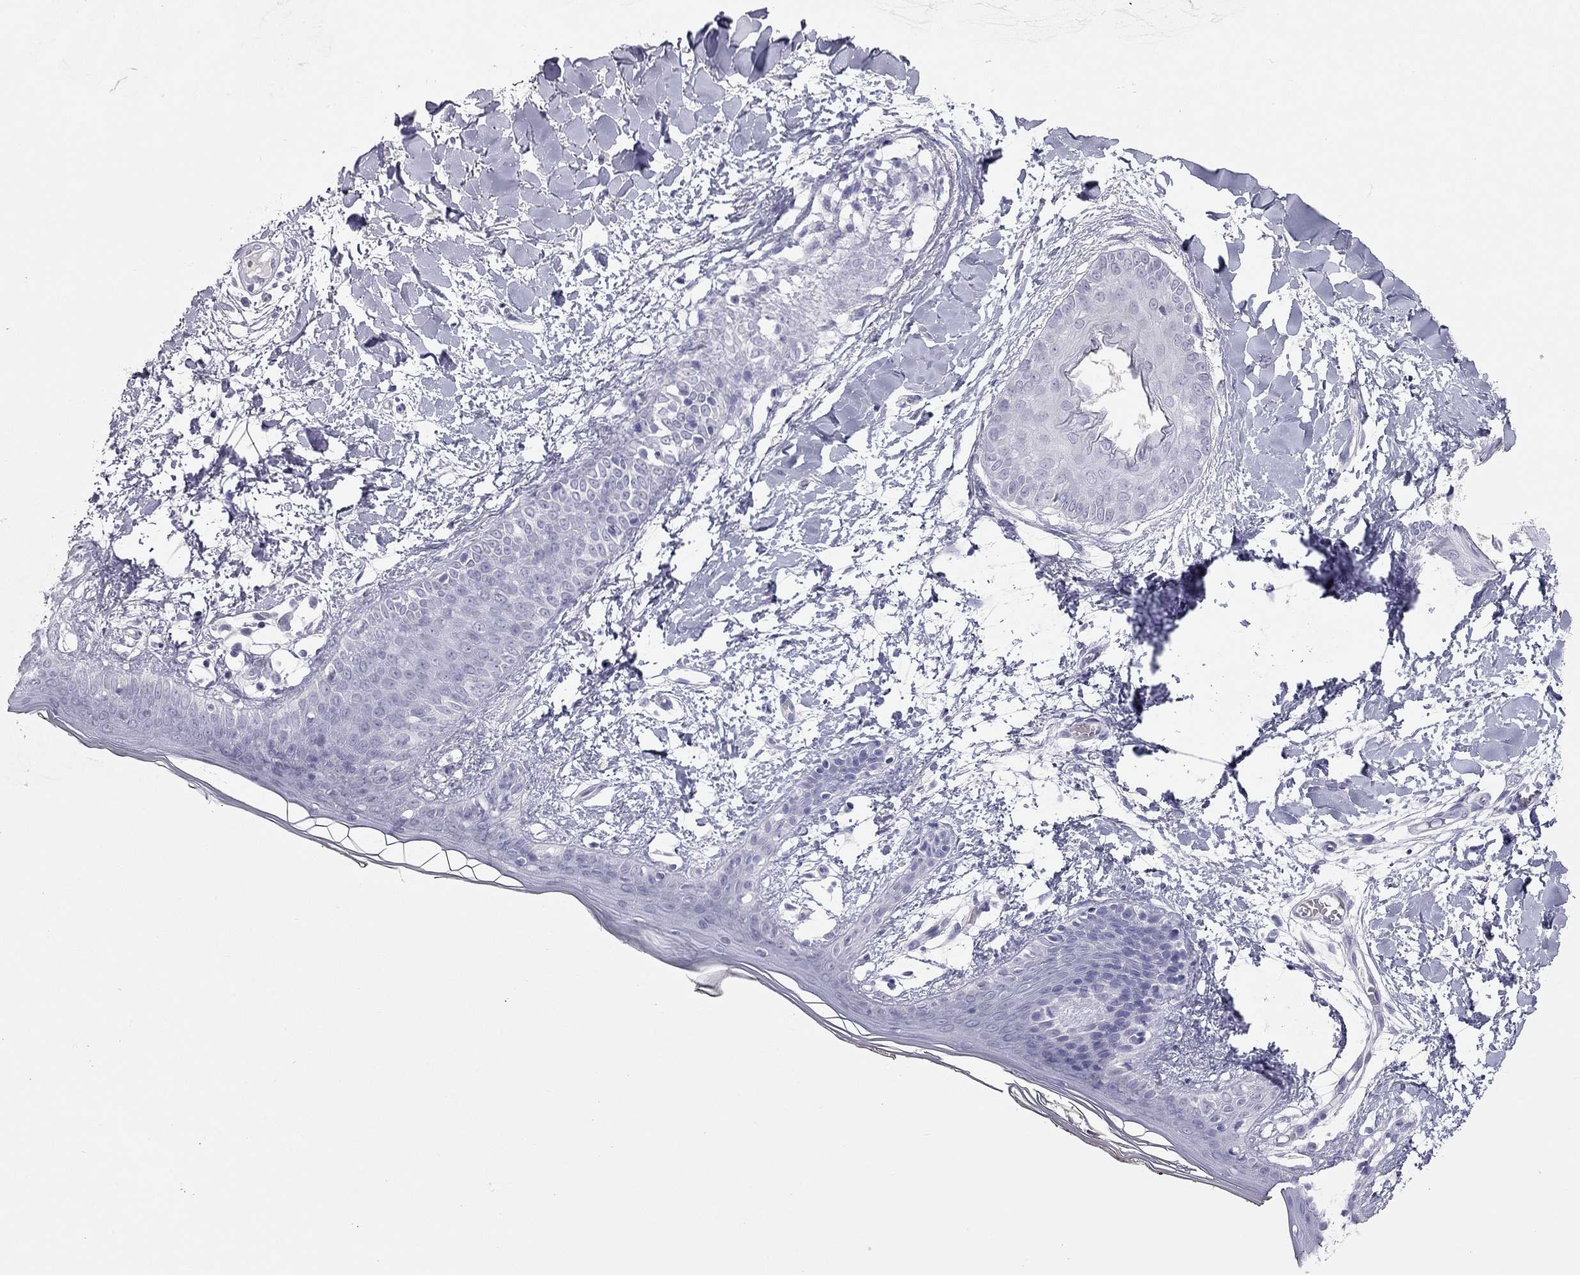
{"staining": {"intensity": "negative", "quantity": "none", "location": "none"}, "tissue": "skin", "cell_type": "Fibroblasts", "image_type": "normal", "snomed": [{"axis": "morphology", "description": "Normal tissue, NOS"}, {"axis": "topography", "description": "Skin"}], "caption": "Fibroblasts are negative for brown protein staining in benign skin. (DAB immunohistochemistry (IHC) with hematoxylin counter stain).", "gene": "SPATA12", "patient": {"sex": "female", "age": 34}}